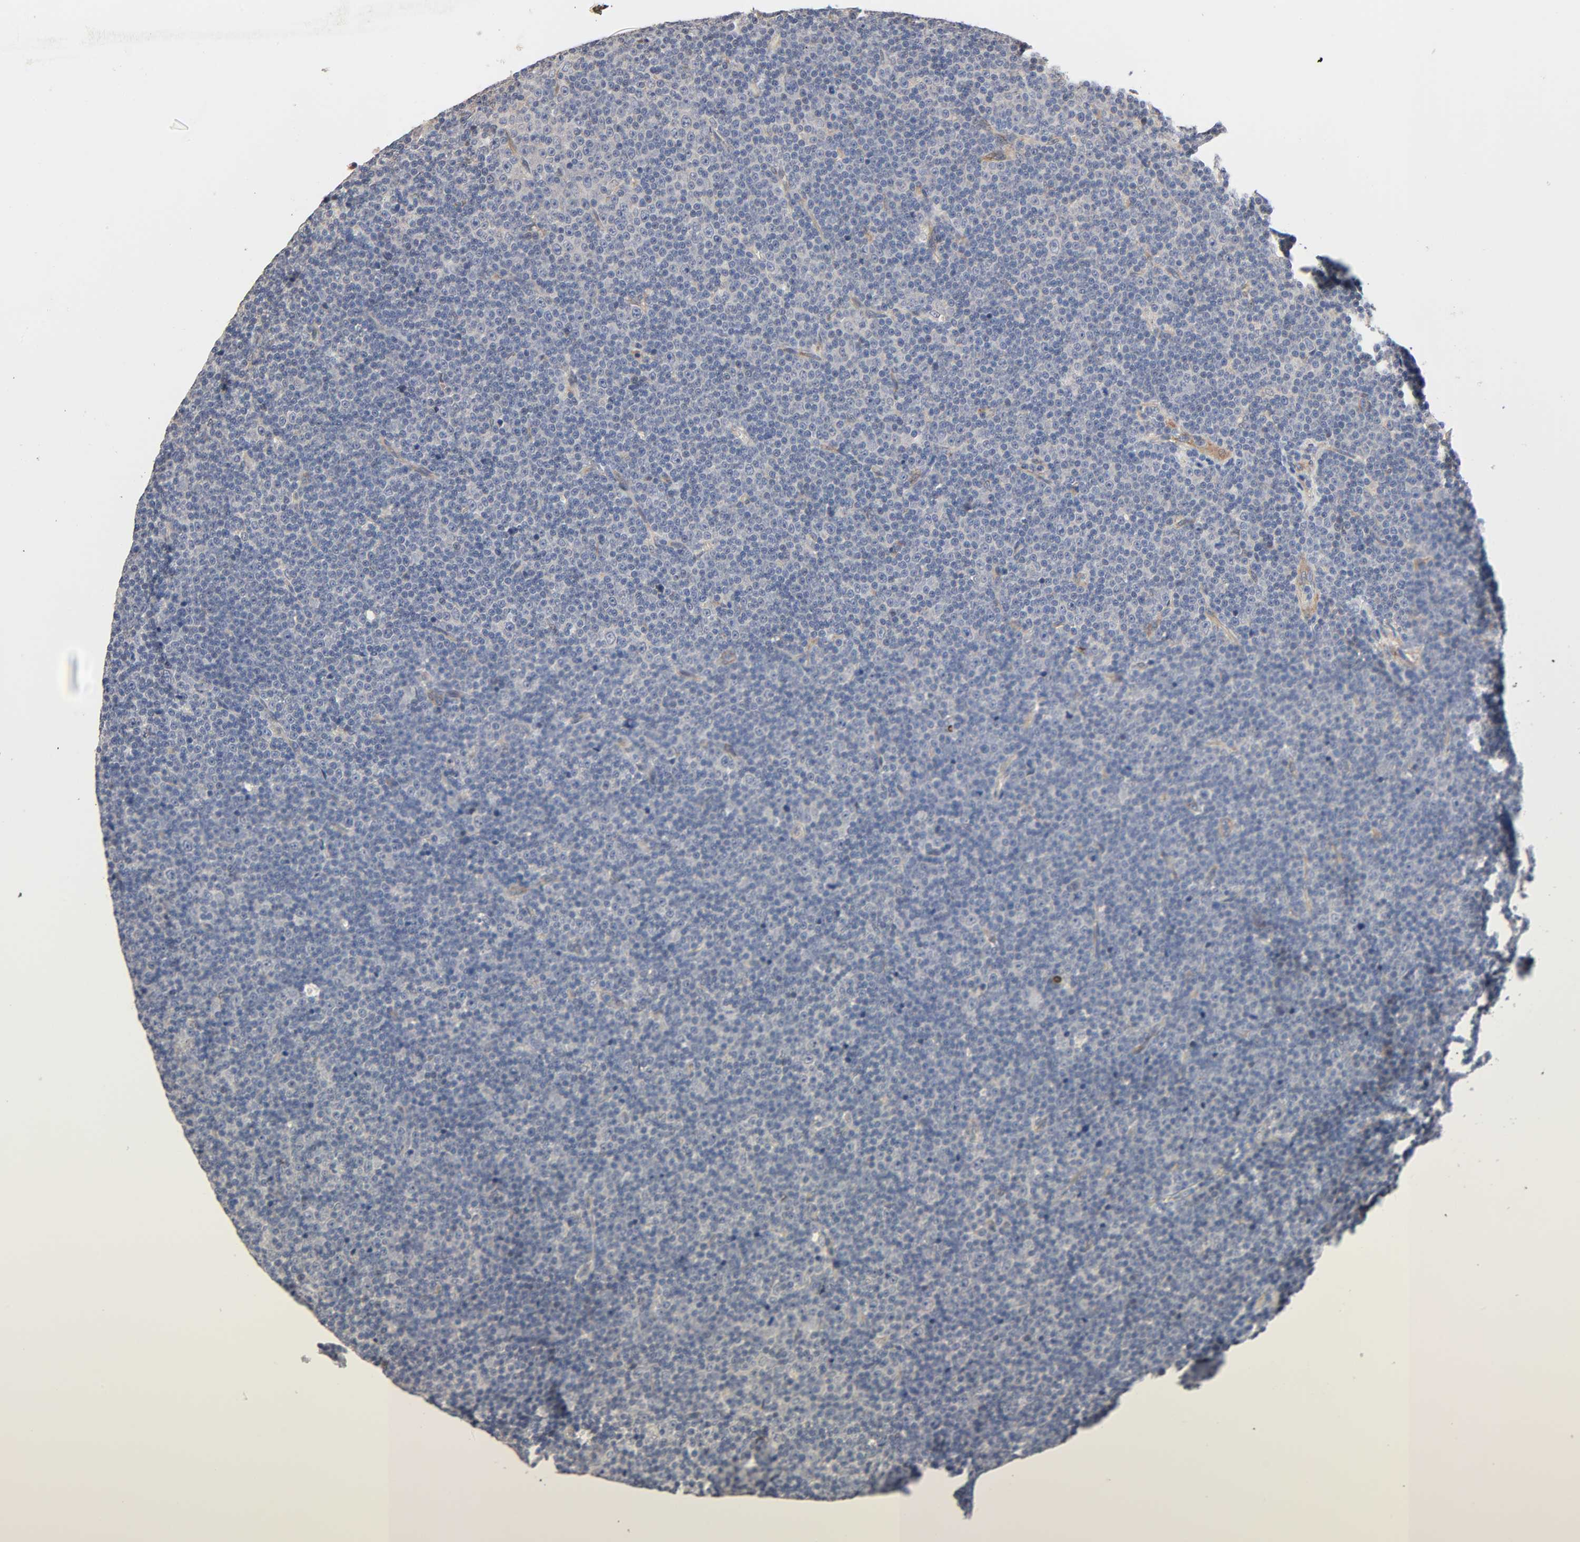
{"staining": {"intensity": "negative", "quantity": "none", "location": "none"}, "tissue": "lymphoma", "cell_type": "Tumor cells", "image_type": "cancer", "snomed": [{"axis": "morphology", "description": "Malignant lymphoma, non-Hodgkin's type, Low grade"}, {"axis": "topography", "description": "Lymph node"}], "caption": "IHC photomicrograph of human lymphoma stained for a protein (brown), which exhibits no expression in tumor cells. Brightfield microscopy of IHC stained with DAB (3,3'-diaminobenzidine) (brown) and hematoxylin (blue), captured at high magnification.", "gene": "HDLBP", "patient": {"sex": "female", "age": 67}}